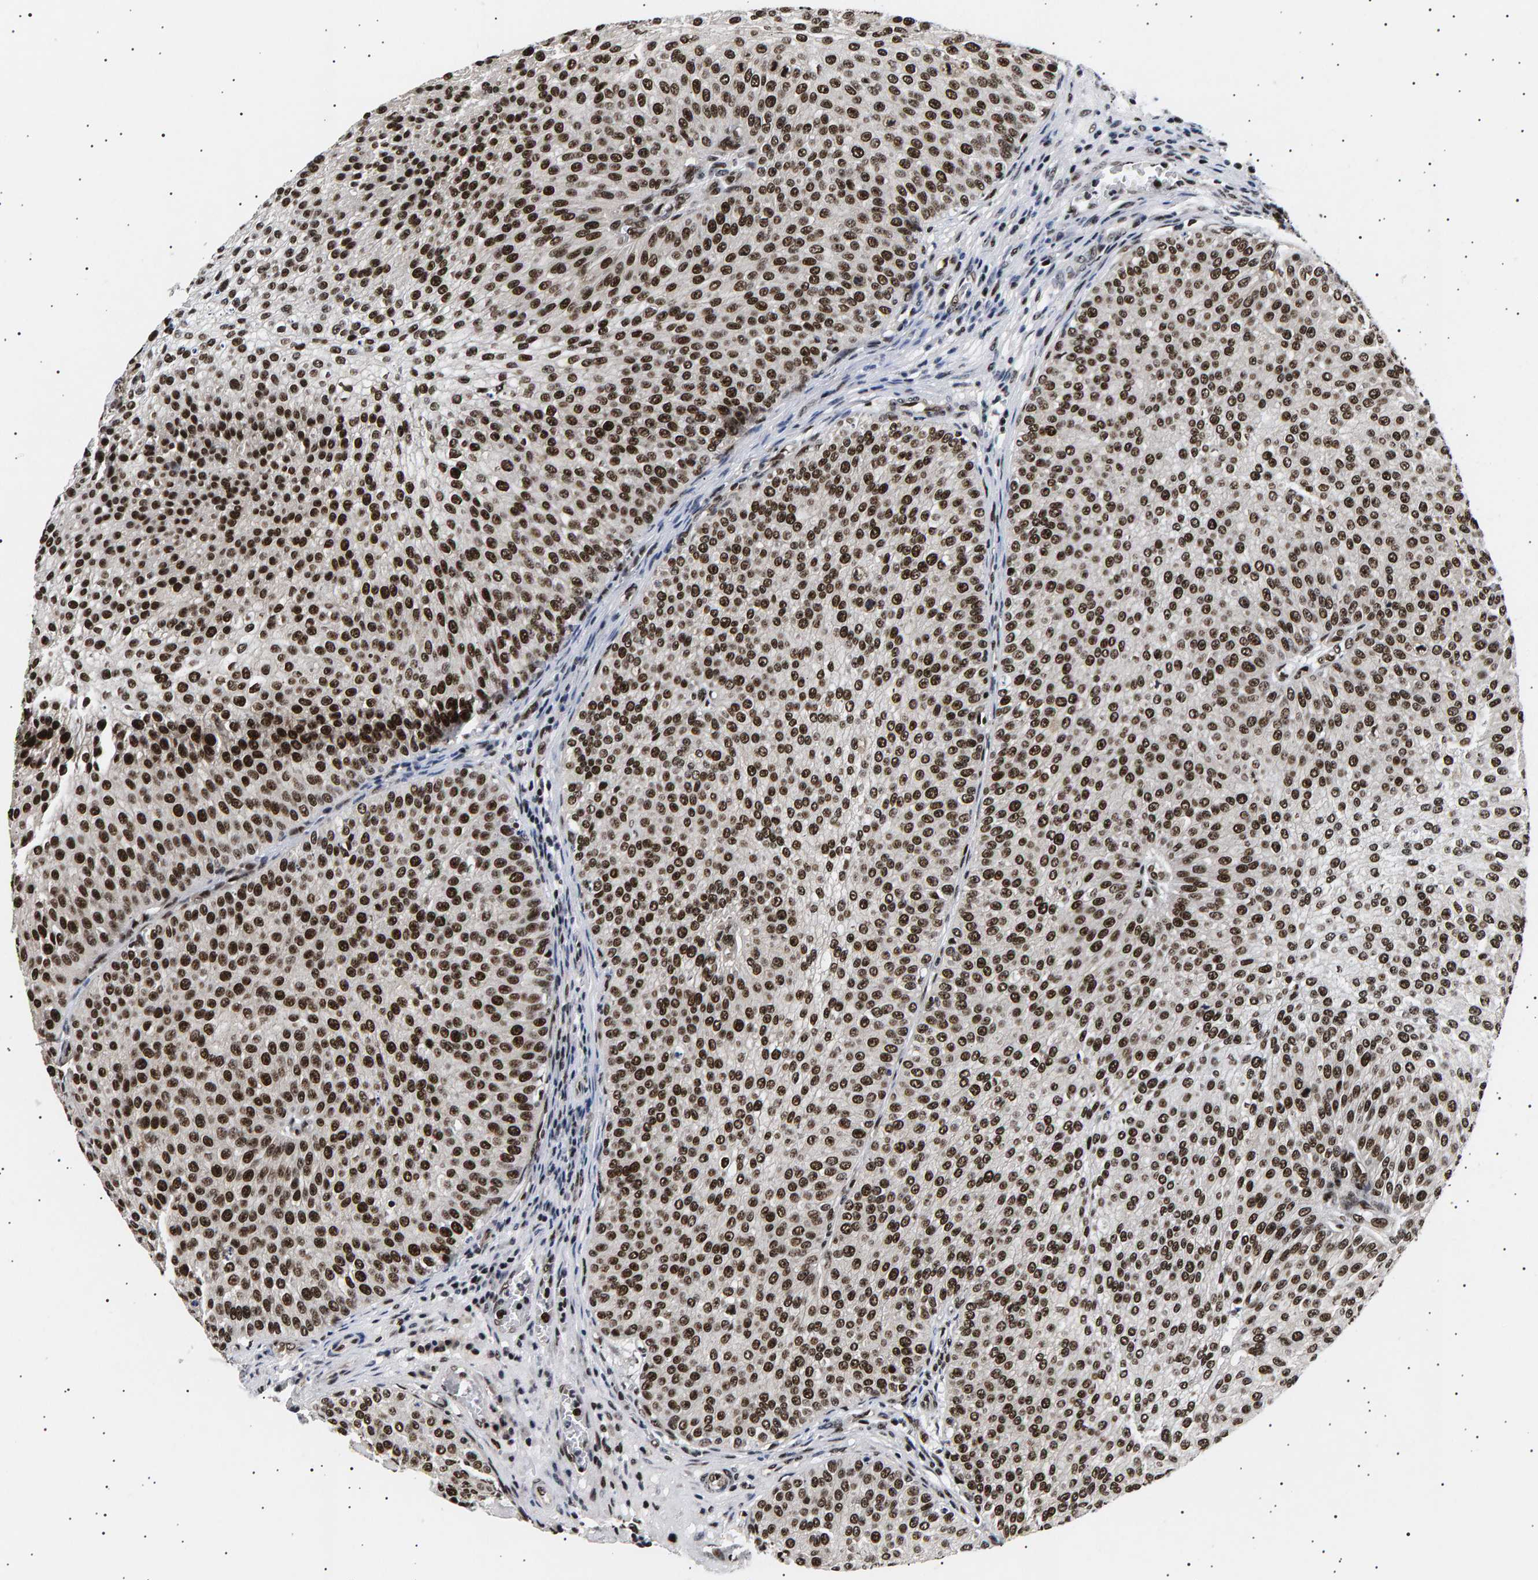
{"staining": {"intensity": "strong", "quantity": ">75%", "location": "nuclear"}, "tissue": "urothelial cancer", "cell_type": "Tumor cells", "image_type": "cancer", "snomed": [{"axis": "morphology", "description": "Urothelial carcinoma, Low grade"}, {"axis": "topography", "description": "Smooth muscle"}, {"axis": "topography", "description": "Urinary bladder"}], "caption": "Strong nuclear positivity for a protein is seen in approximately >75% of tumor cells of urothelial cancer using IHC.", "gene": "ANKRD40", "patient": {"sex": "male", "age": 60}}